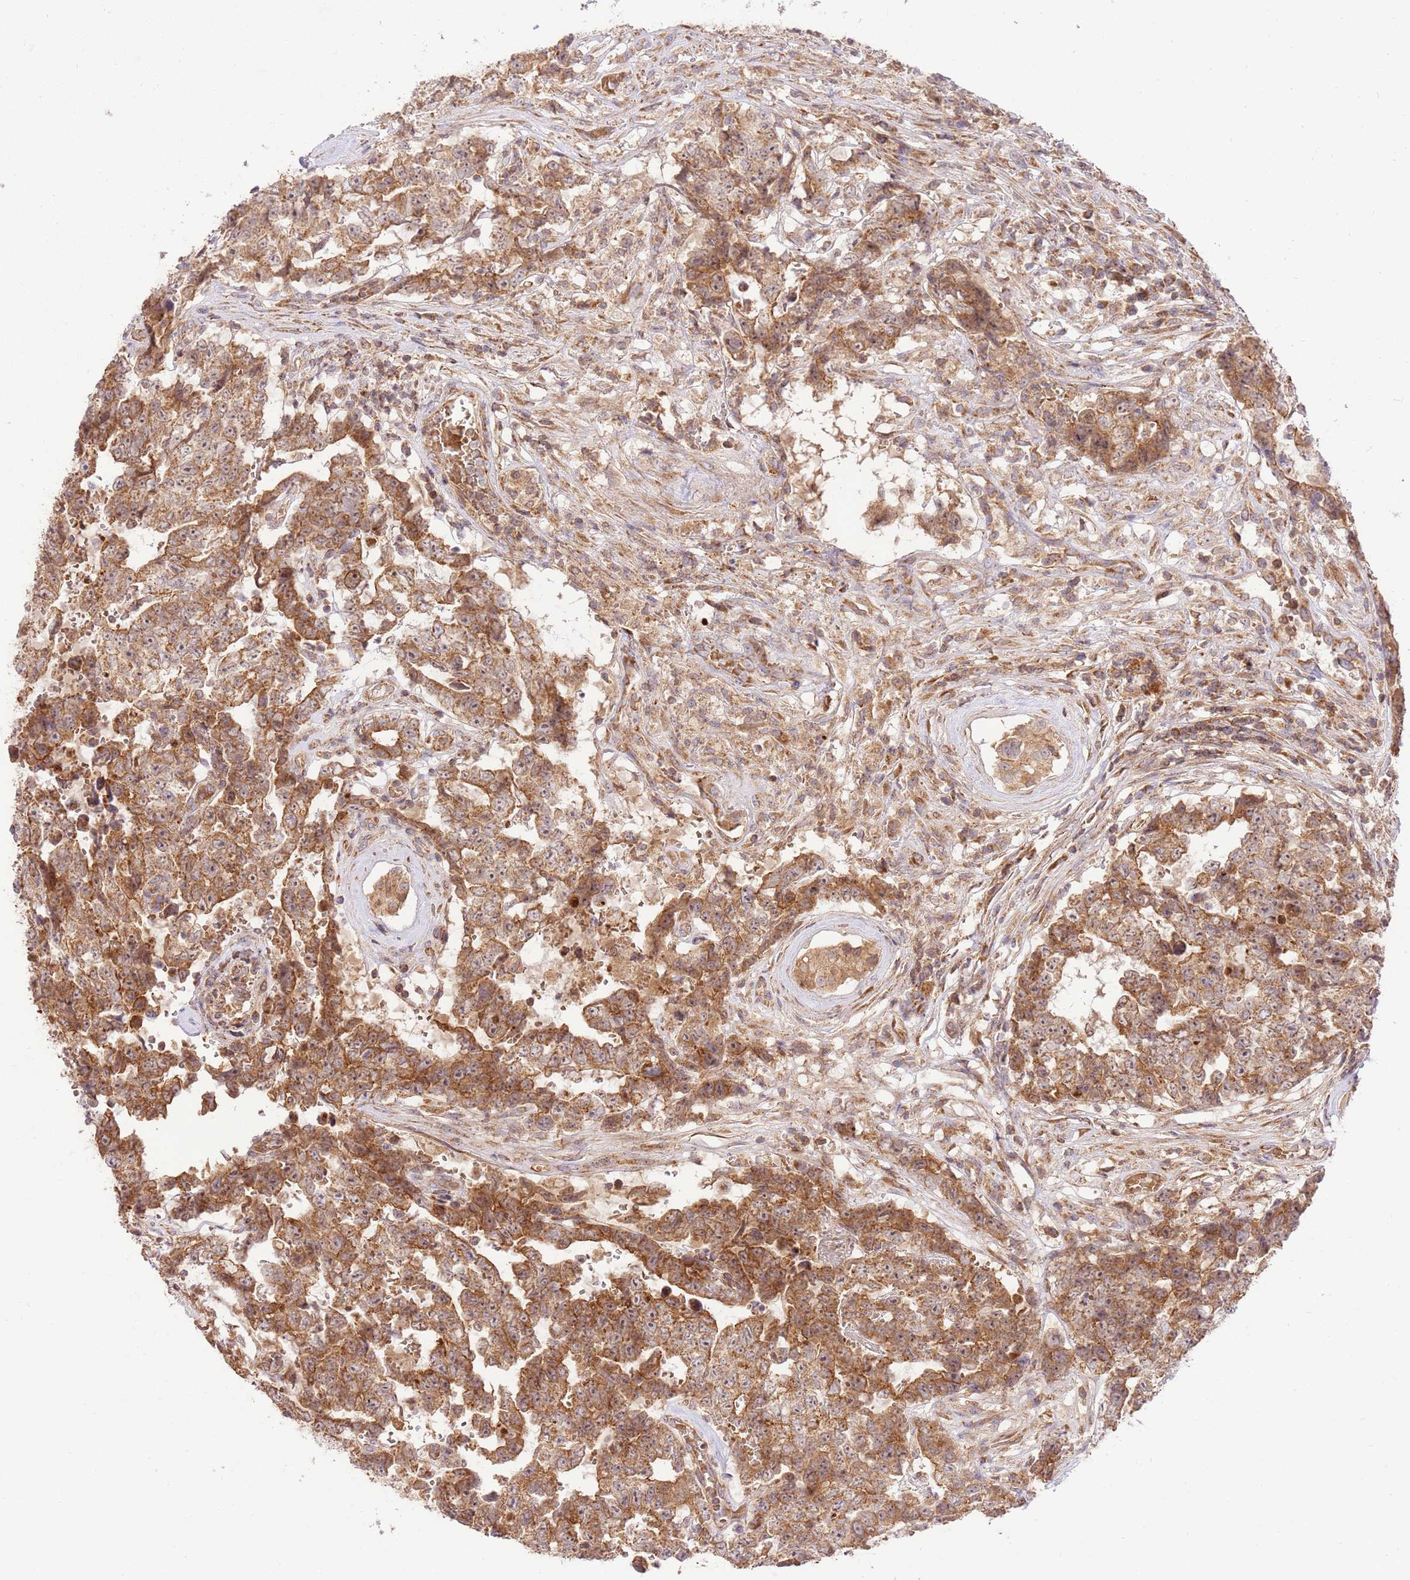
{"staining": {"intensity": "moderate", "quantity": ">75%", "location": "cytoplasmic/membranous,nuclear"}, "tissue": "testis cancer", "cell_type": "Tumor cells", "image_type": "cancer", "snomed": [{"axis": "morphology", "description": "Normal tissue, NOS"}, {"axis": "morphology", "description": "Carcinoma, Embryonal, NOS"}, {"axis": "topography", "description": "Testis"}, {"axis": "topography", "description": "Epididymis"}], "caption": "IHC histopathology image of human testis cancer stained for a protein (brown), which demonstrates medium levels of moderate cytoplasmic/membranous and nuclear staining in about >75% of tumor cells.", "gene": "SPATA2L", "patient": {"sex": "male", "age": 25}}